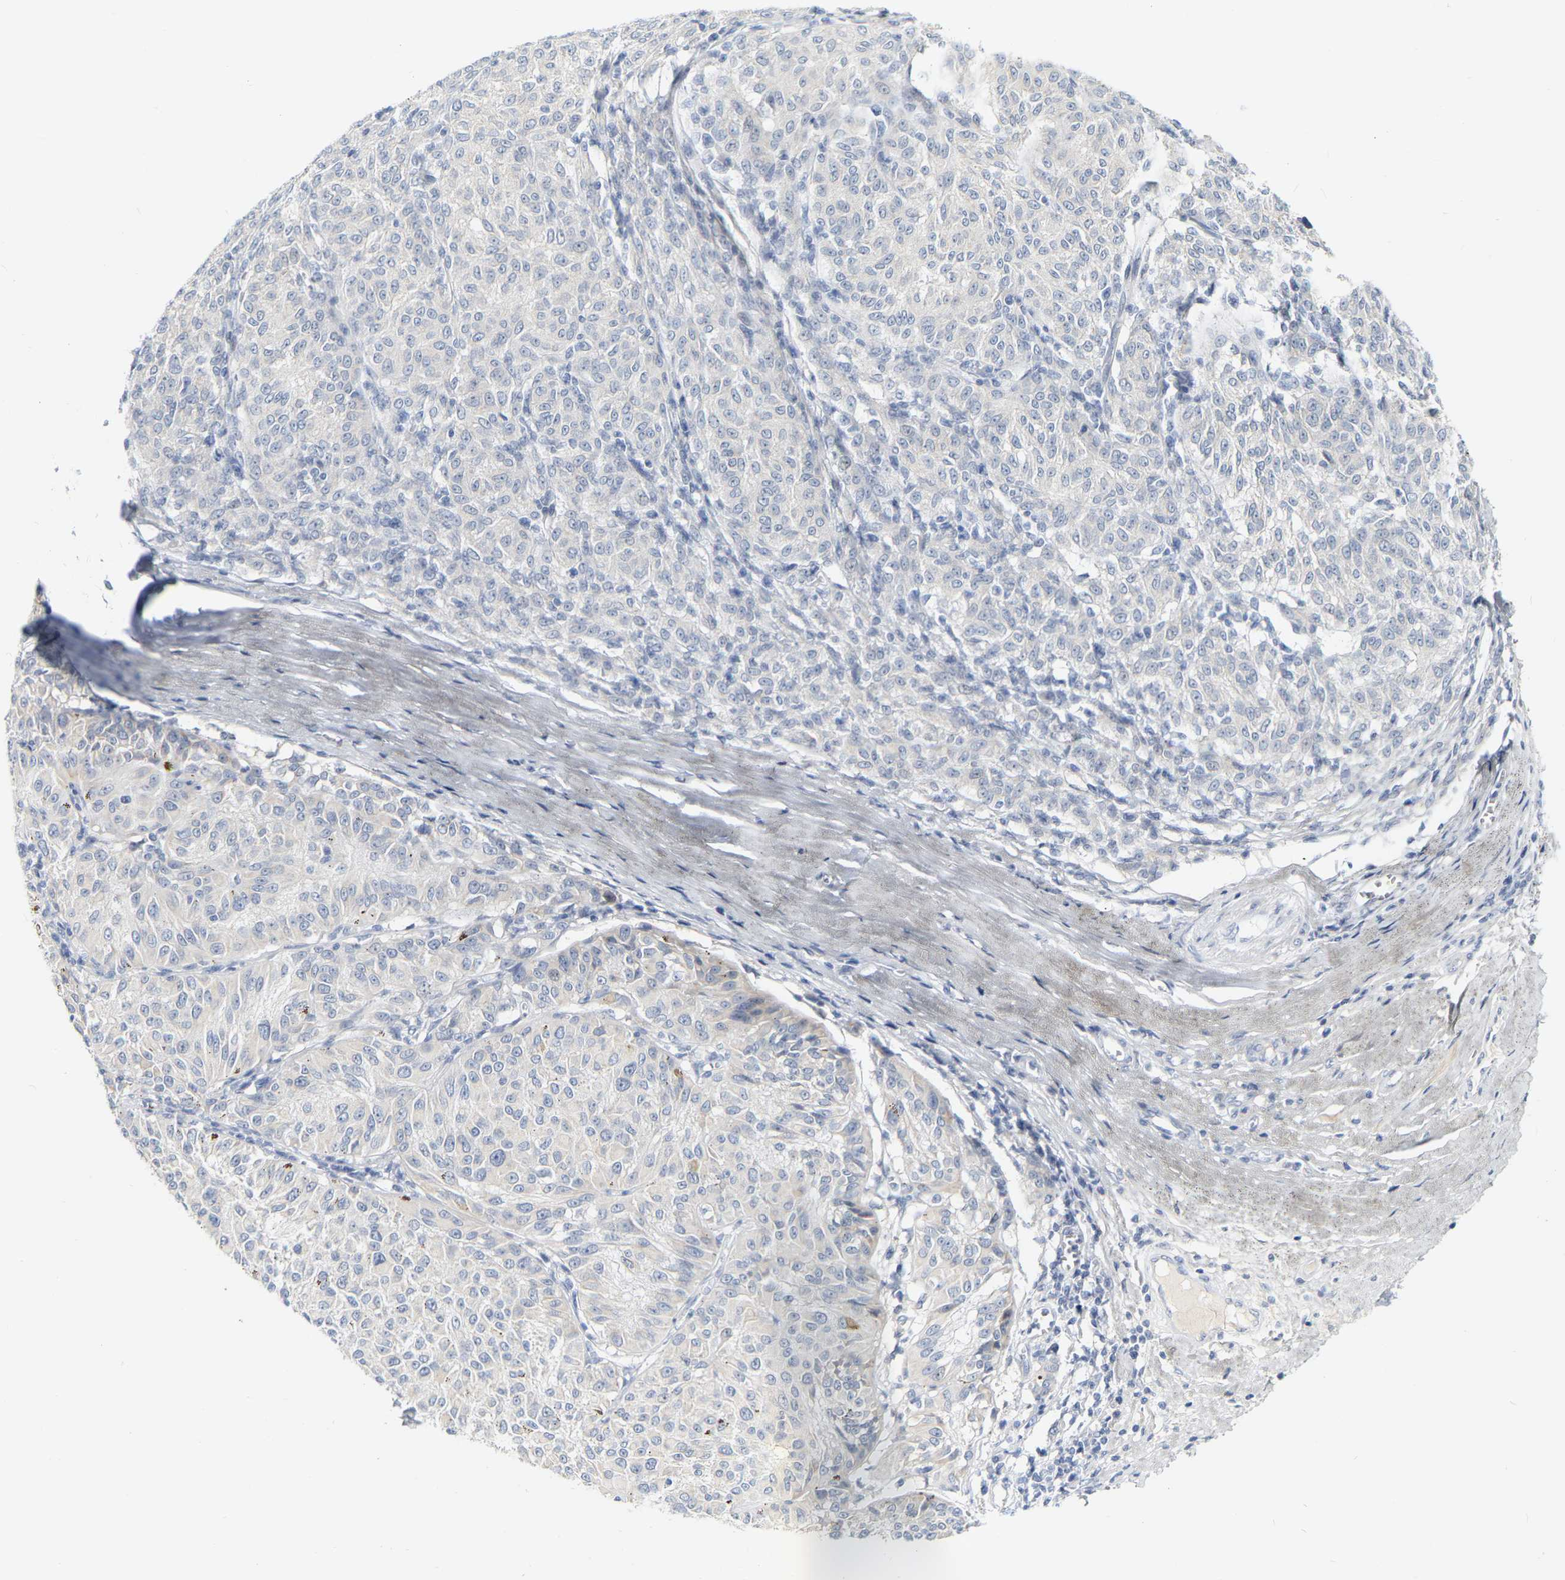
{"staining": {"intensity": "negative", "quantity": "none", "location": "none"}, "tissue": "melanoma", "cell_type": "Tumor cells", "image_type": "cancer", "snomed": [{"axis": "morphology", "description": "Malignant melanoma, NOS"}, {"axis": "topography", "description": "Skin"}], "caption": "This is an immunohistochemistry histopathology image of malignant melanoma. There is no staining in tumor cells.", "gene": "KRT76", "patient": {"sex": "female", "age": 72}}